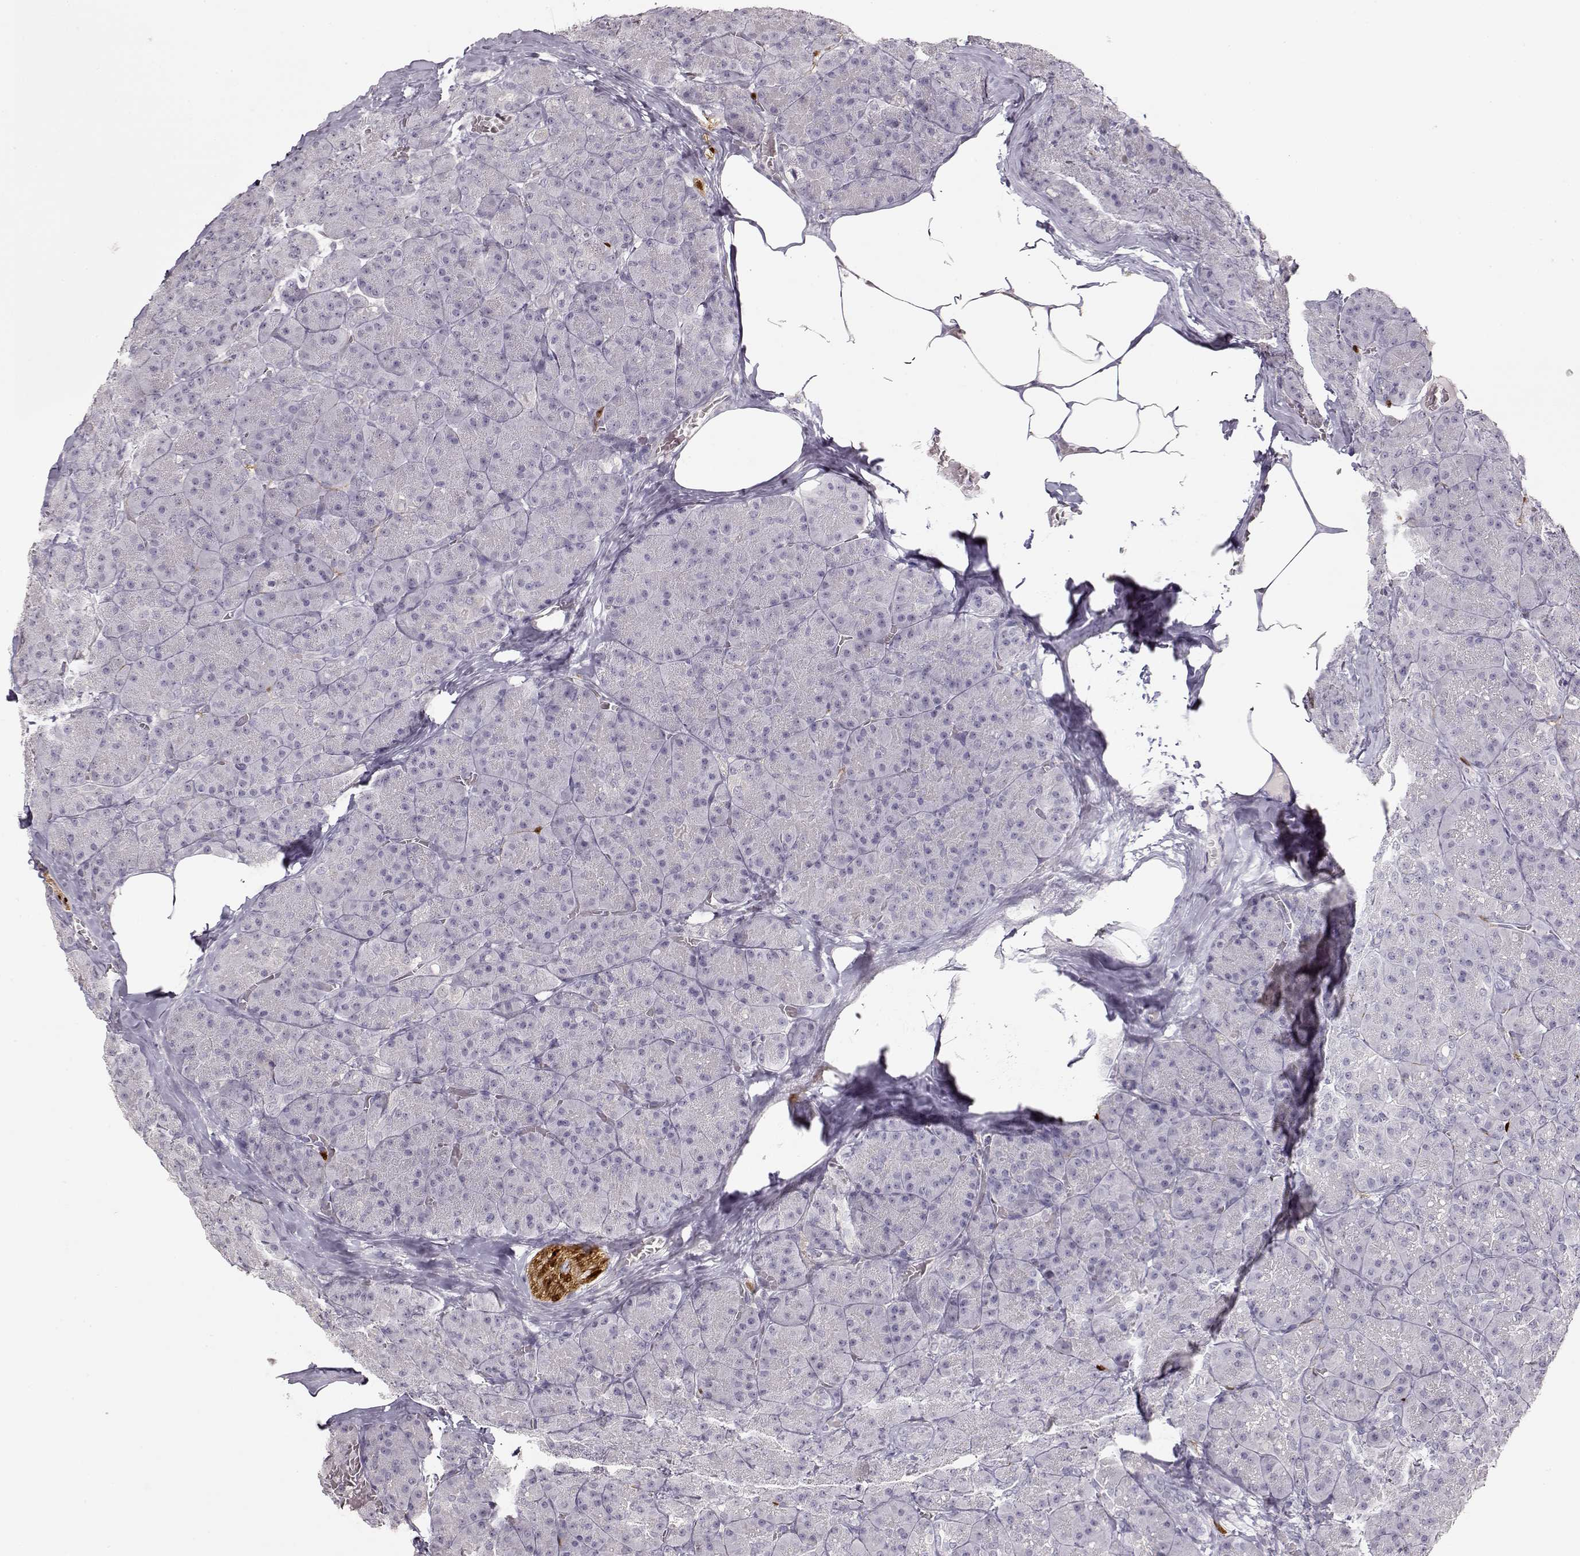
{"staining": {"intensity": "negative", "quantity": "none", "location": "none"}, "tissue": "pancreas", "cell_type": "Exocrine glandular cells", "image_type": "normal", "snomed": [{"axis": "morphology", "description": "Normal tissue, NOS"}, {"axis": "topography", "description": "Pancreas"}], "caption": "The immunohistochemistry (IHC) photomicrograph has no significant staining in exocrine glandular cells of pancreas. The staining was performed using DAB to visualize the protein expression in brown, while the nuclei were stained in blue with hematoxylin (Magnification: 20x).", "gene": "S100B", "patient": {"sex": "male", "age": 57}}